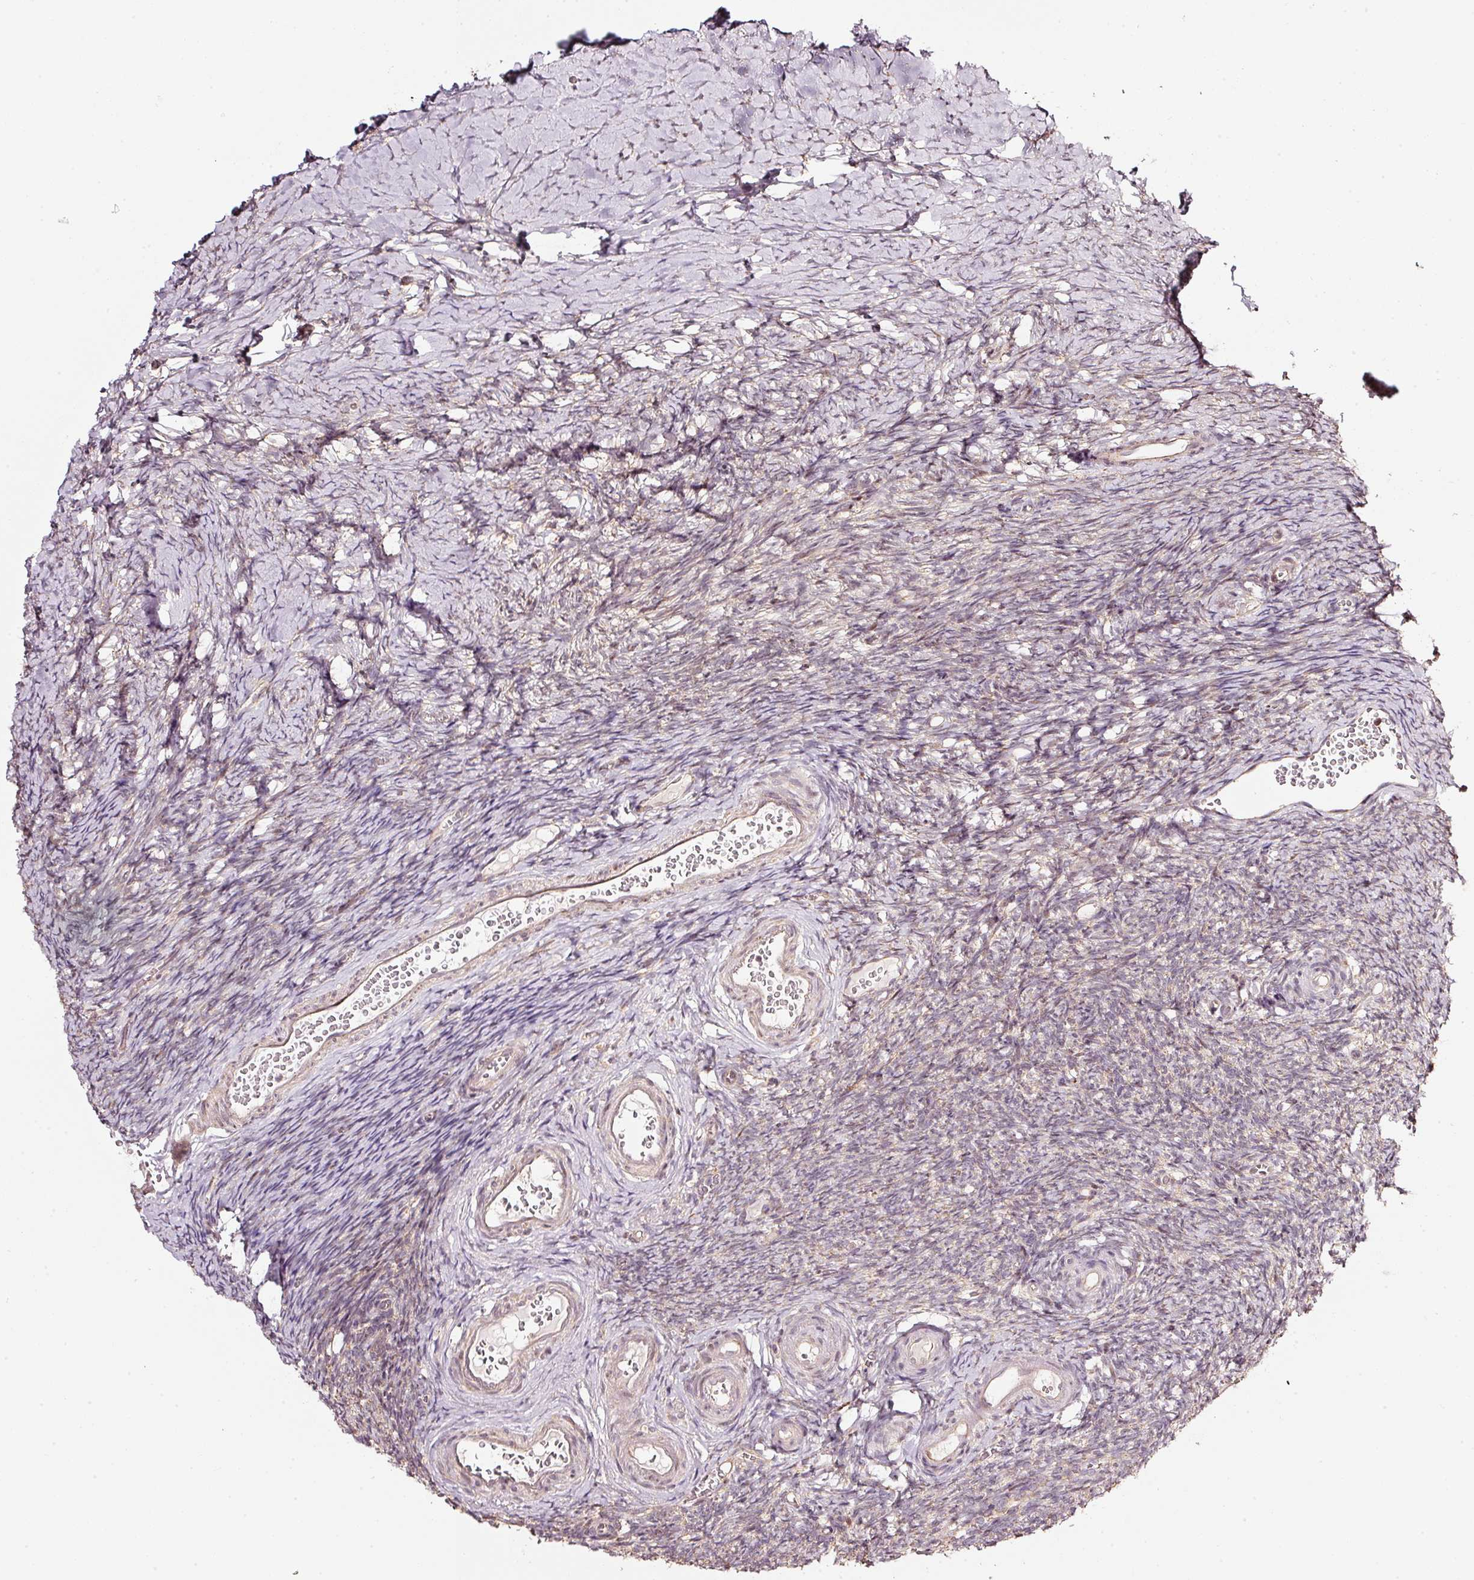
{"staining": {"intensity": "moderate", "quantity": ">75%", "location": "cytoplasmic/membranous"}, "tissue": "ovary", "cell_type": "Follicle cells", "image_type": "normal", "snomed": [{"axis": "morphology", "description": "Normal tissue, NOS"}, {"axis": "topography", "description": "Ovary"}], "caption": "Immunohistochemical staining of unremarkable ovary demonstrates >75% levels of moderate cytoplasmic/membranous protein expression in about >75% of follicle cells.", "gene": "RAB35", "patient": {"sex": "female", "age": 39}}